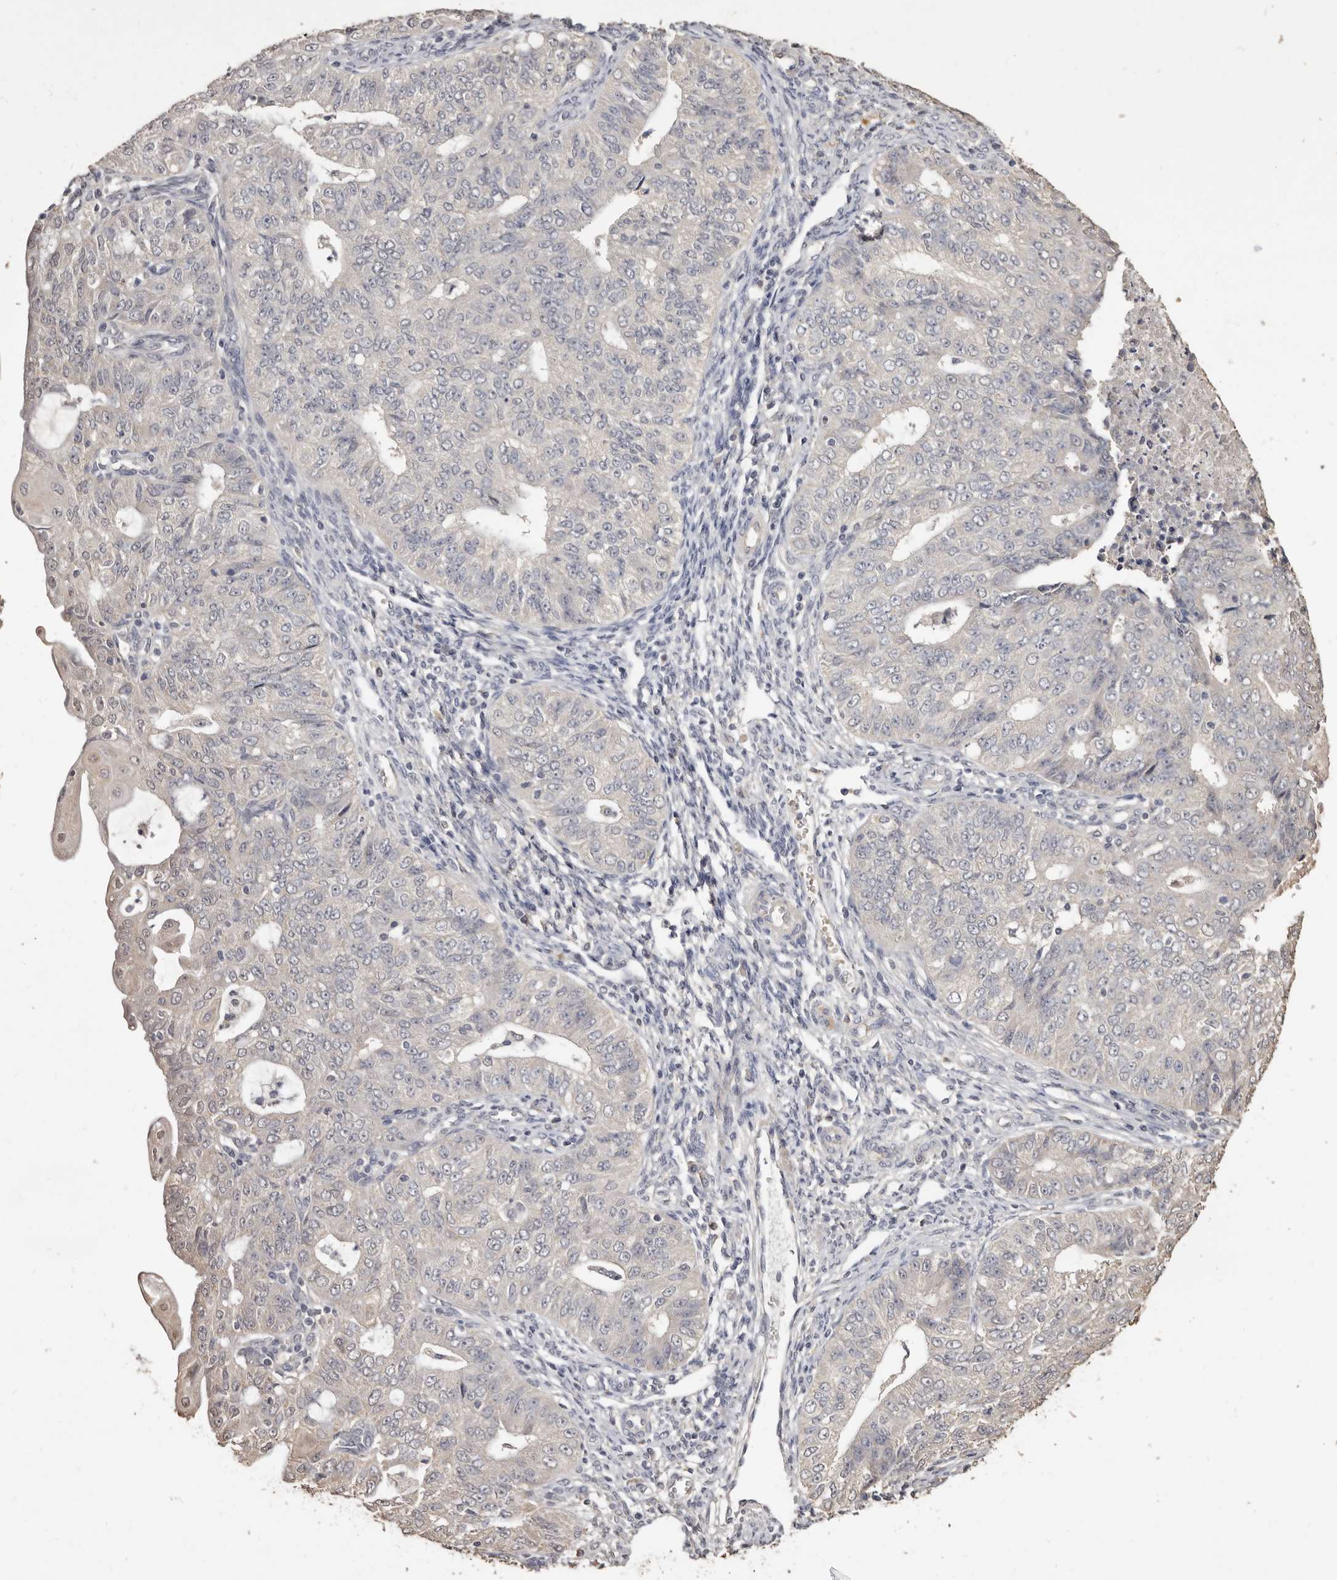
{"staining": {"intensity": "negative", "quantity": "none", "location": "none"}, "tissue": "endometrial cancer", "cell_type": "Tumor cells", "image_type": "cancer", "snomed": [{"axis": "morphology", "description": "Adenocarcinoma, NOS"}, {"axis": "topography", "description": "Endometrium"}], "caption": "An image of endometrial cancer stained for a protein reveals no brown staining in tumor cells. (DAB (3,3'-diaminobenzidine) IHC visualized using brightfield microscopy, high magnification).", "gene": "INAVA", "patient": {"sex": "female", "age": 32}}